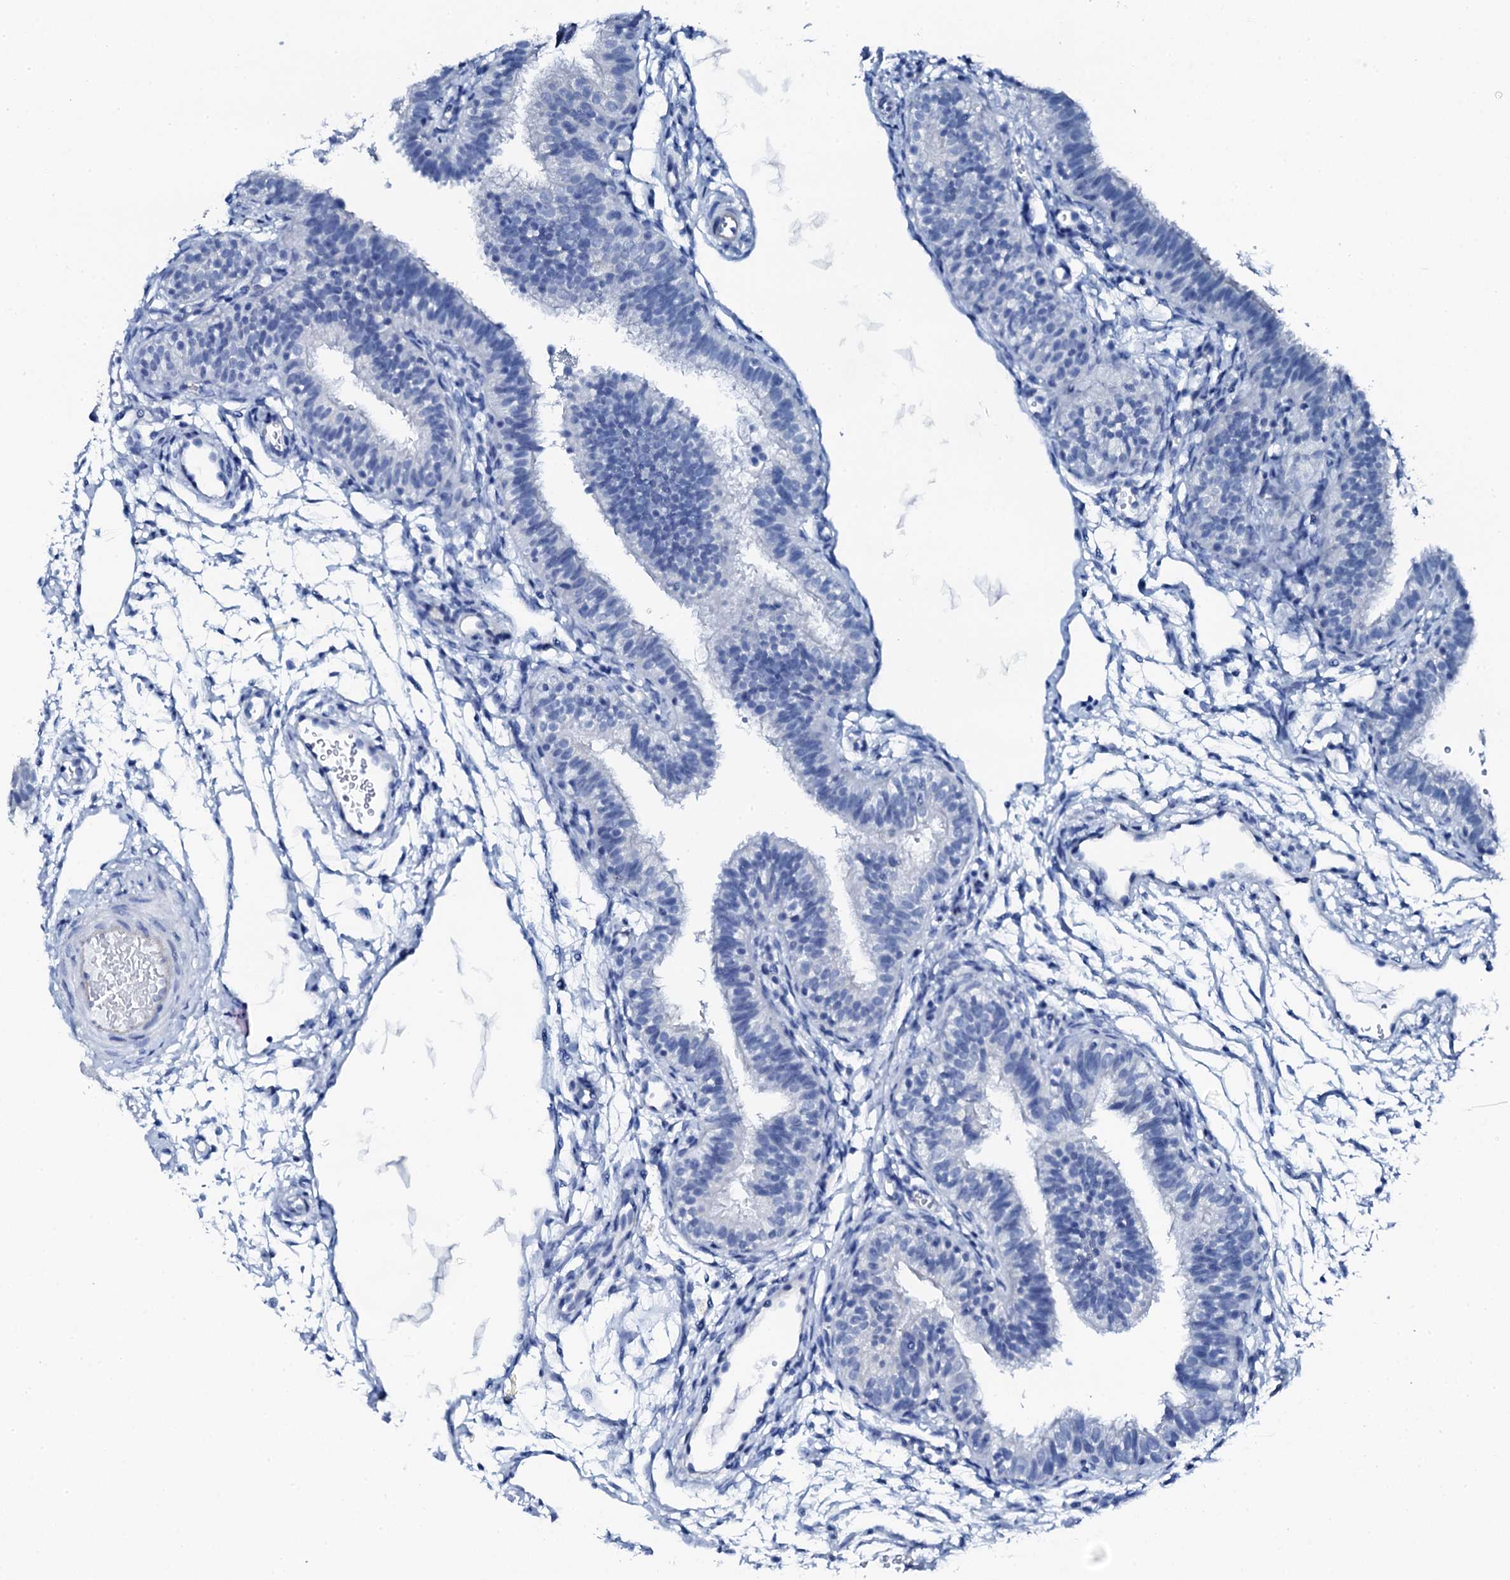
{"staining": {"intensity": "negative", "quantity": "none", "location": "none"}, "tissue": "fallopian tube", "cell_type": "Glandular cells", "image_type": "normal", "snomed": [{"axis": "morphology", "description": "Normal tissue, NOS"}, {"axis": "topography", "description": "Fallopian tube"}], "caption": "This is an immunohistochemistry micrograph of normal human fallopian tube. There is no positivity in glandular cells.", "gene": "PTH", "patient": {"sex": "female", "age": 35}}